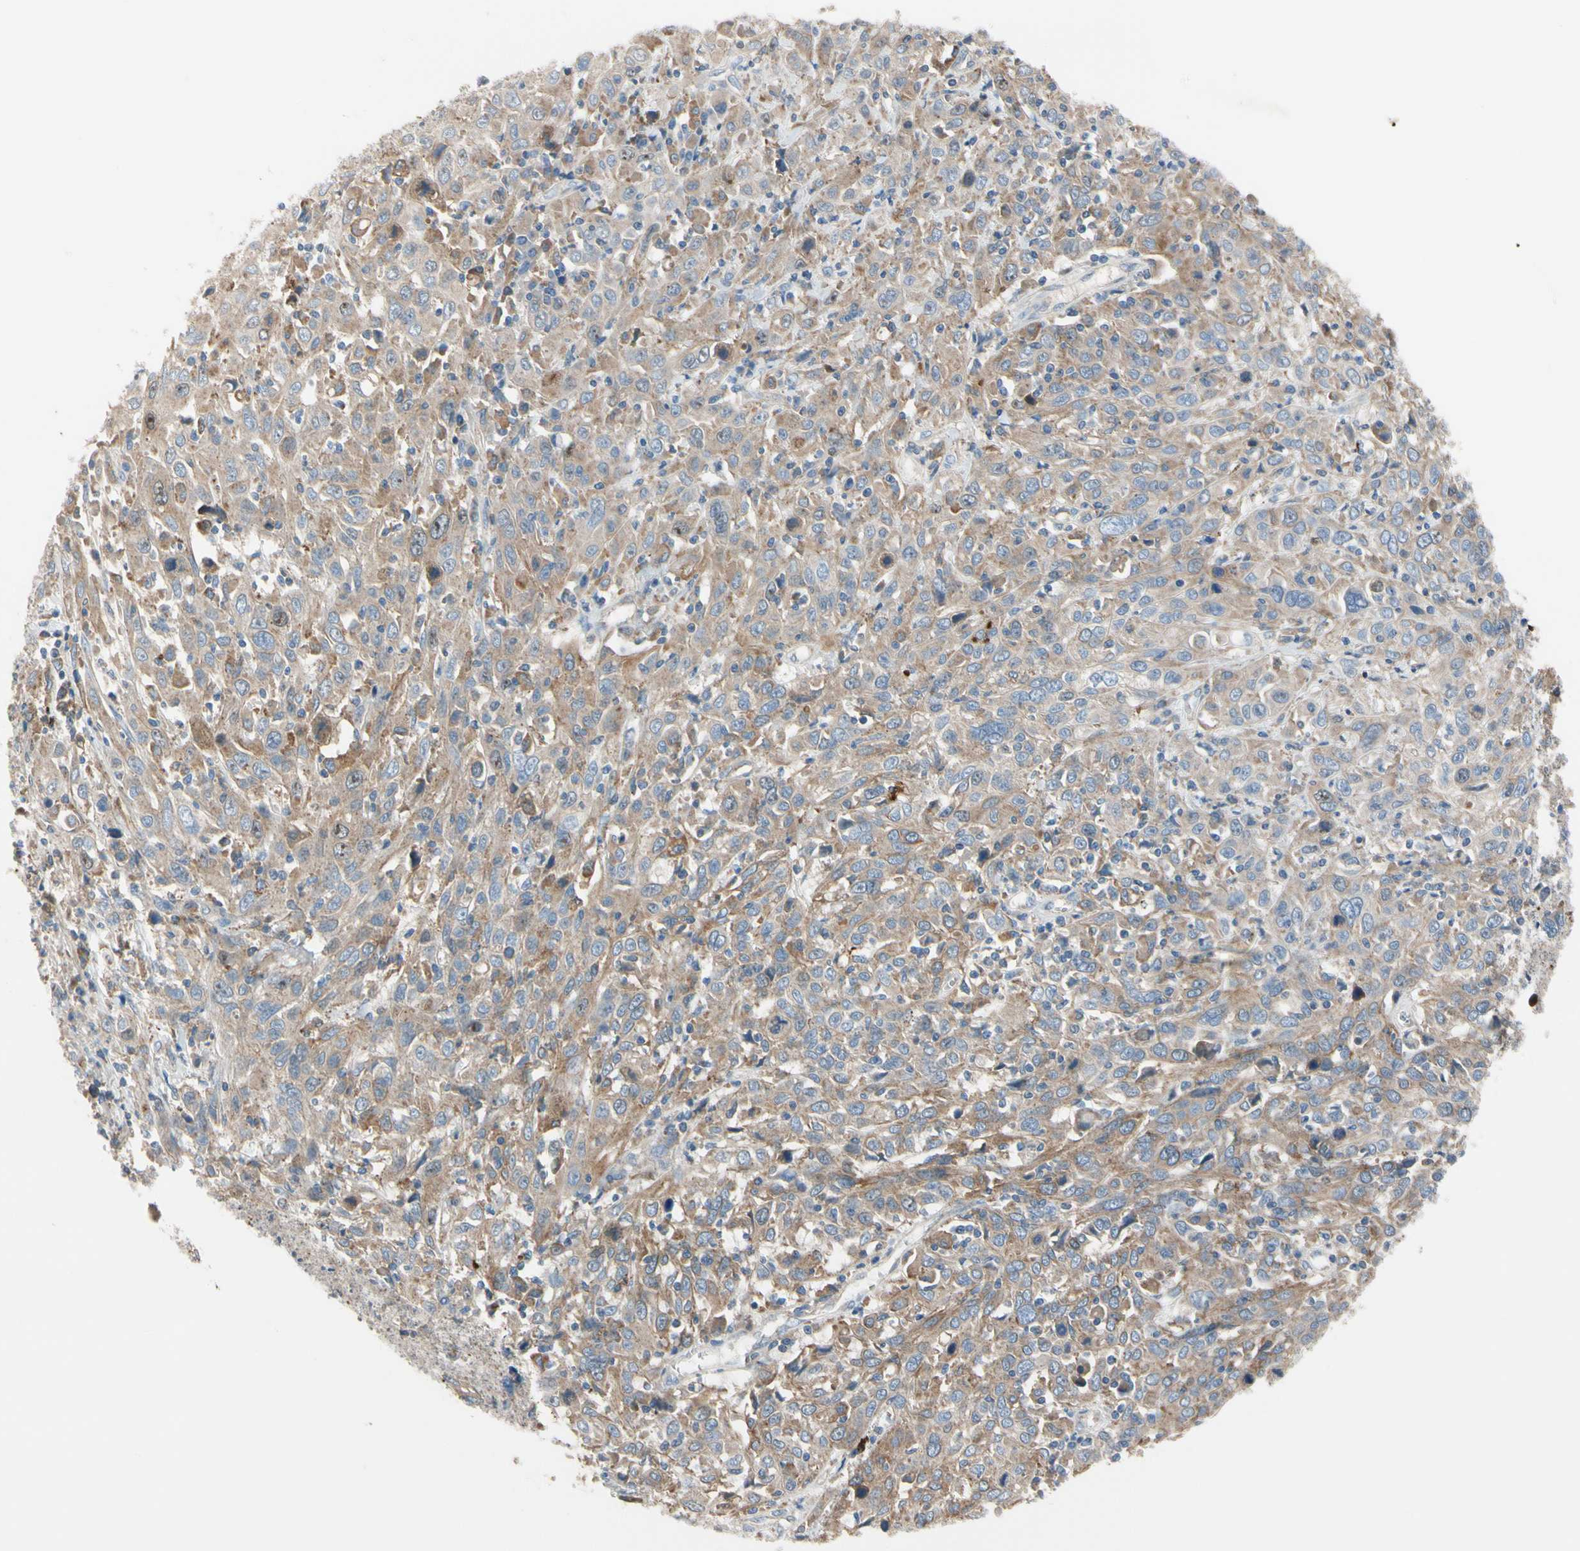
{"staining": {"intensity": "weak", "quantity": ">75%", "location": "cytoplasmic/membranous"}, "tissue": "cervical cancer", "cell_type": "Tumor cells", "image_type": "cancer", "snomed": [{"axis": "morphology", "description": "Squamous cell carcinoma, NOS"}, {"axis": "topography", "description": "Cervix"}], "caption": "The micrograph shows staining of cervical cancer (squamous cell carcinoma), revealing weak cytoplasmic/membranous protein expression (brown color) within tumor cells. (brown staining indicates protein expression, while blue staining denotes nuclei).", "gene": "HJURP", "patient": {"sex": "female", "age": 46}}